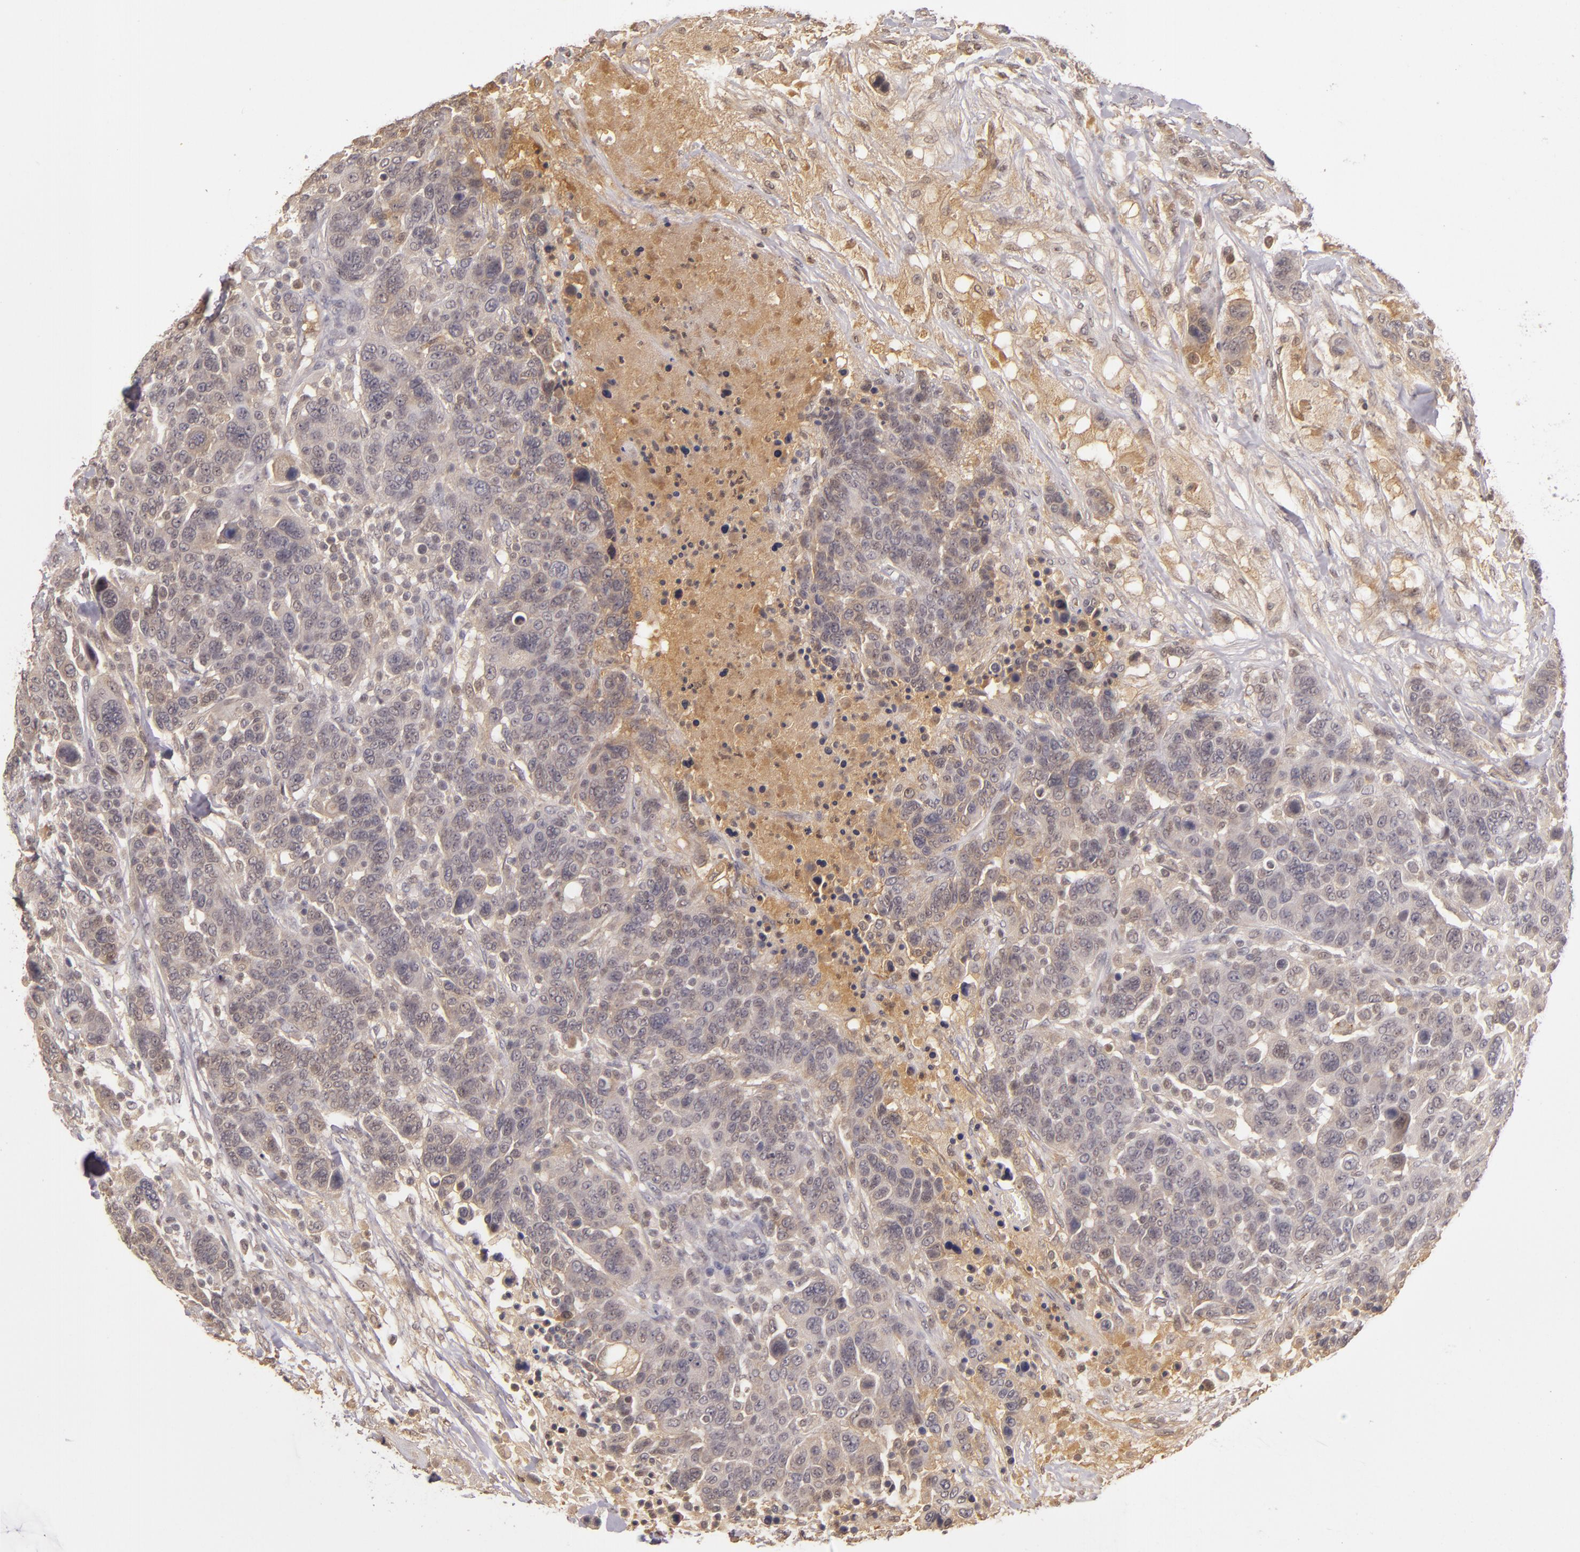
{"staining": {"intensity": "weak", "quantity": ">75%", "location": "cytoplasmic/membranous"}, "tissue": "breast cancer", "cell_type": "Tumor cells", "image_type": "cancer", "snomed": [{"axis": "morphology", "description": "Duct carcinoma"}, {"axis": "topography", "description": "Breast"}], "caption": "A photomicrograph of breast infiltrating ductal carcinoma stained for a protein exhibits weak cytoplasmic/membranous brown staining in tumor cells.", "gene": "LRG1", "patient": {"sex": "female", "age": 37}}